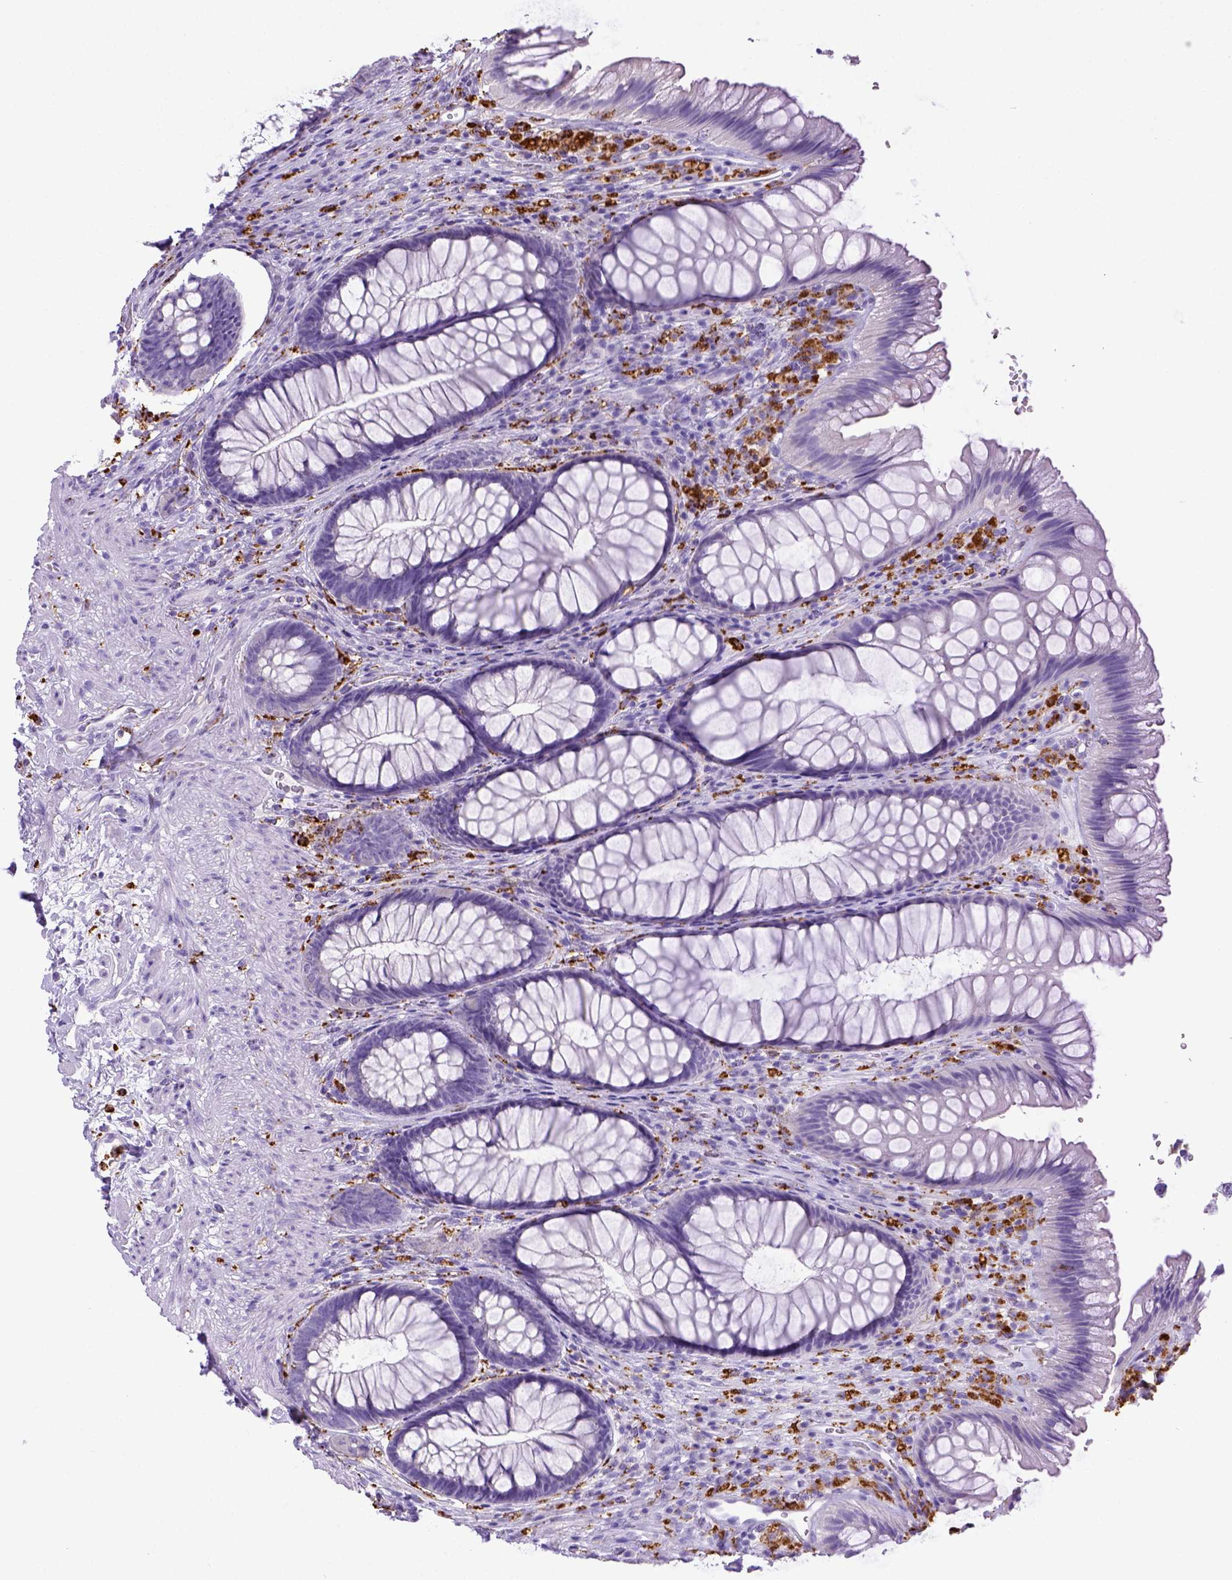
{"staining": {"intensity": "negative", "quantity": "none", "location": "none"}, "tissue": "rectum", "cell_type": "Glandular cells", "image_type": "normal", "snomed": [{"axis": "morphology", "description": "Normal tissue, NOS"}, {"axis": "topography", "description": "Smooth muscle"}, {"axis": "topography", "description": "Rectum"}], "caption": "Glandular cells are negative for protein expression in normal human rectum. Nuclei are stained in blue.", "gene": "CD68", "patient": {"sex": "male", "age": 53}}